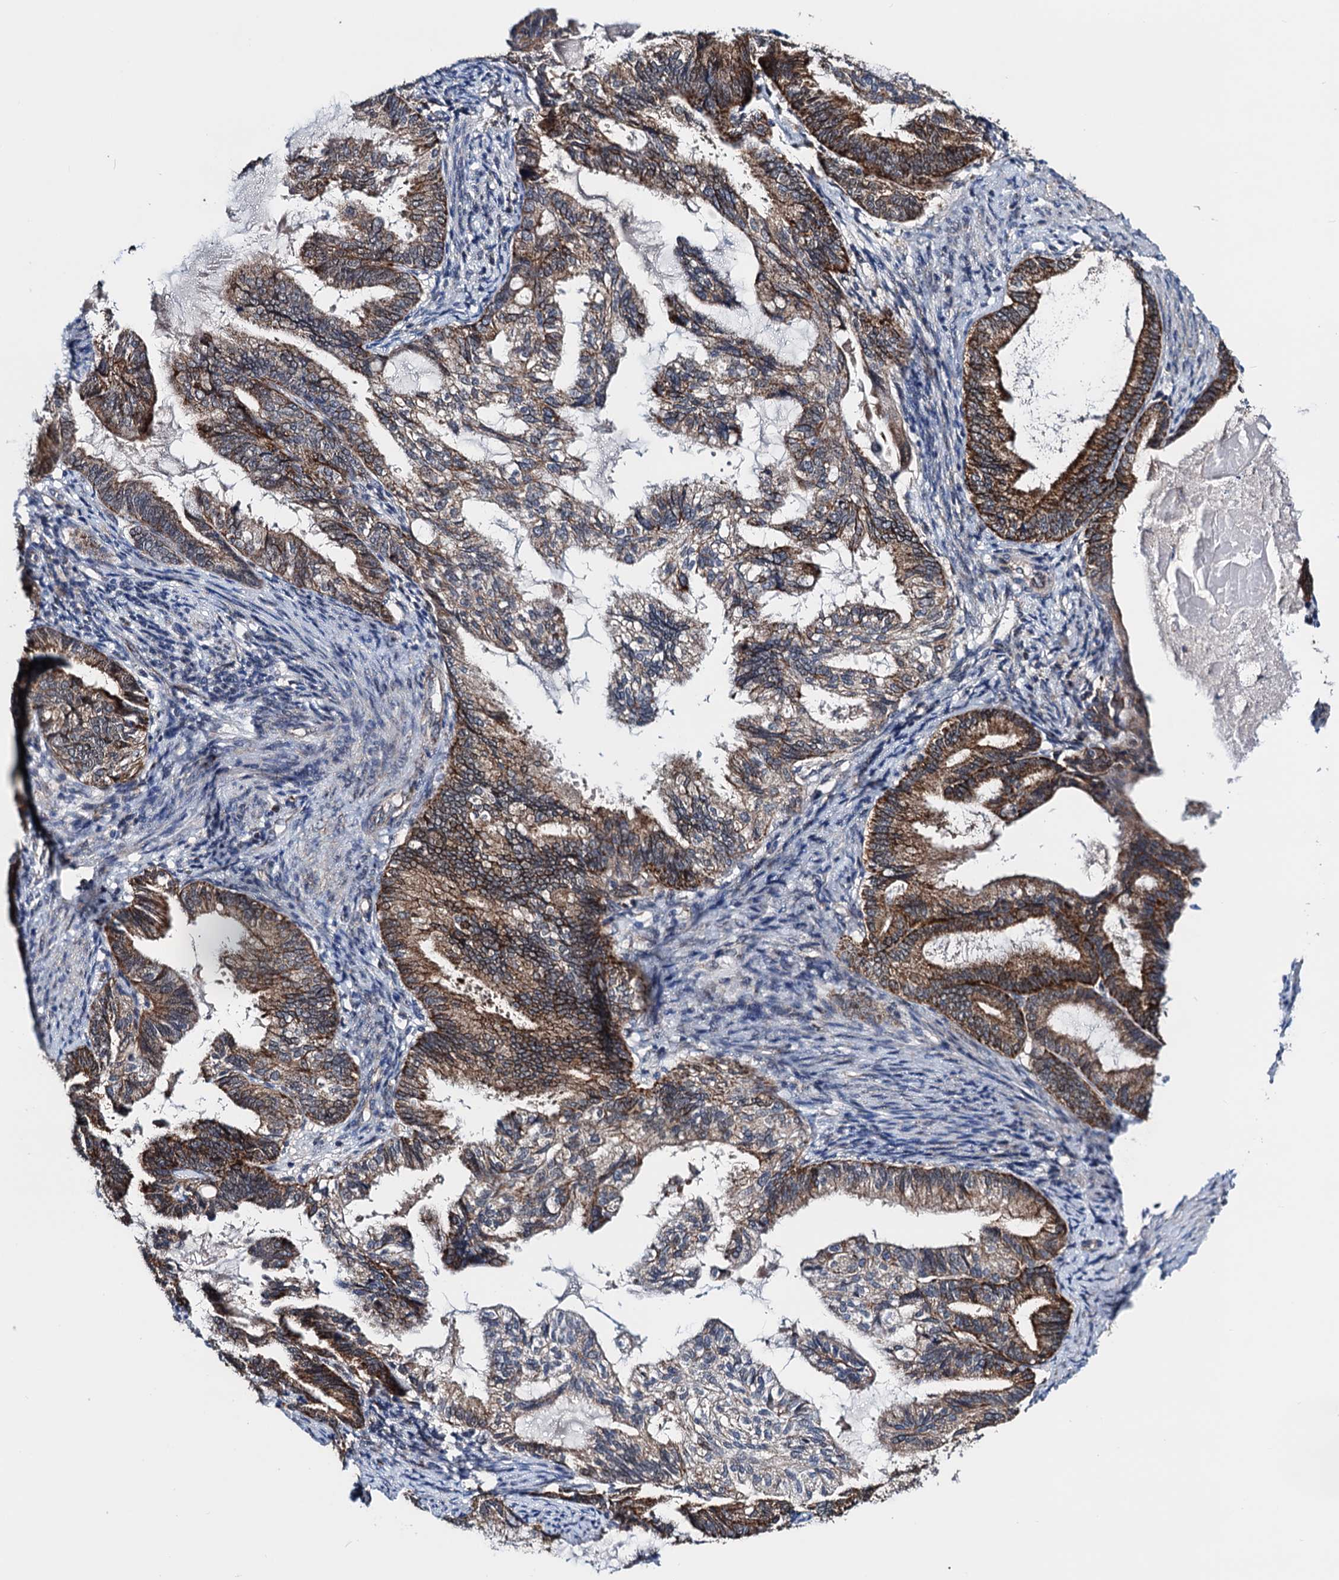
{"staining": {"intensity": "strong", "quantity": "25%-75%", "location": "cytoplasmic/membranous"}, "tissue": "endometrial cancer", "cell_type": "Tumor cells", "image_type": "cancer", "snomed": [{"axis": "morphology", "description": "Adenocarcinoma, NOS"}, {"axis": "topography", "description": "Endometrium"}], "caption": "The immunohistochemical stain labels strong cytoplasmic/membranous expression in tumor cells of adenocarcinoma (endometrial) tissue. The staining was performed using DAB (3,3'-diaminobenzidine), with brown indicating positive protein expression. Nuclei are stained blue with hematoxylin.", "gene": "COA4", "patient": {"sex": "female", "age": 86}}